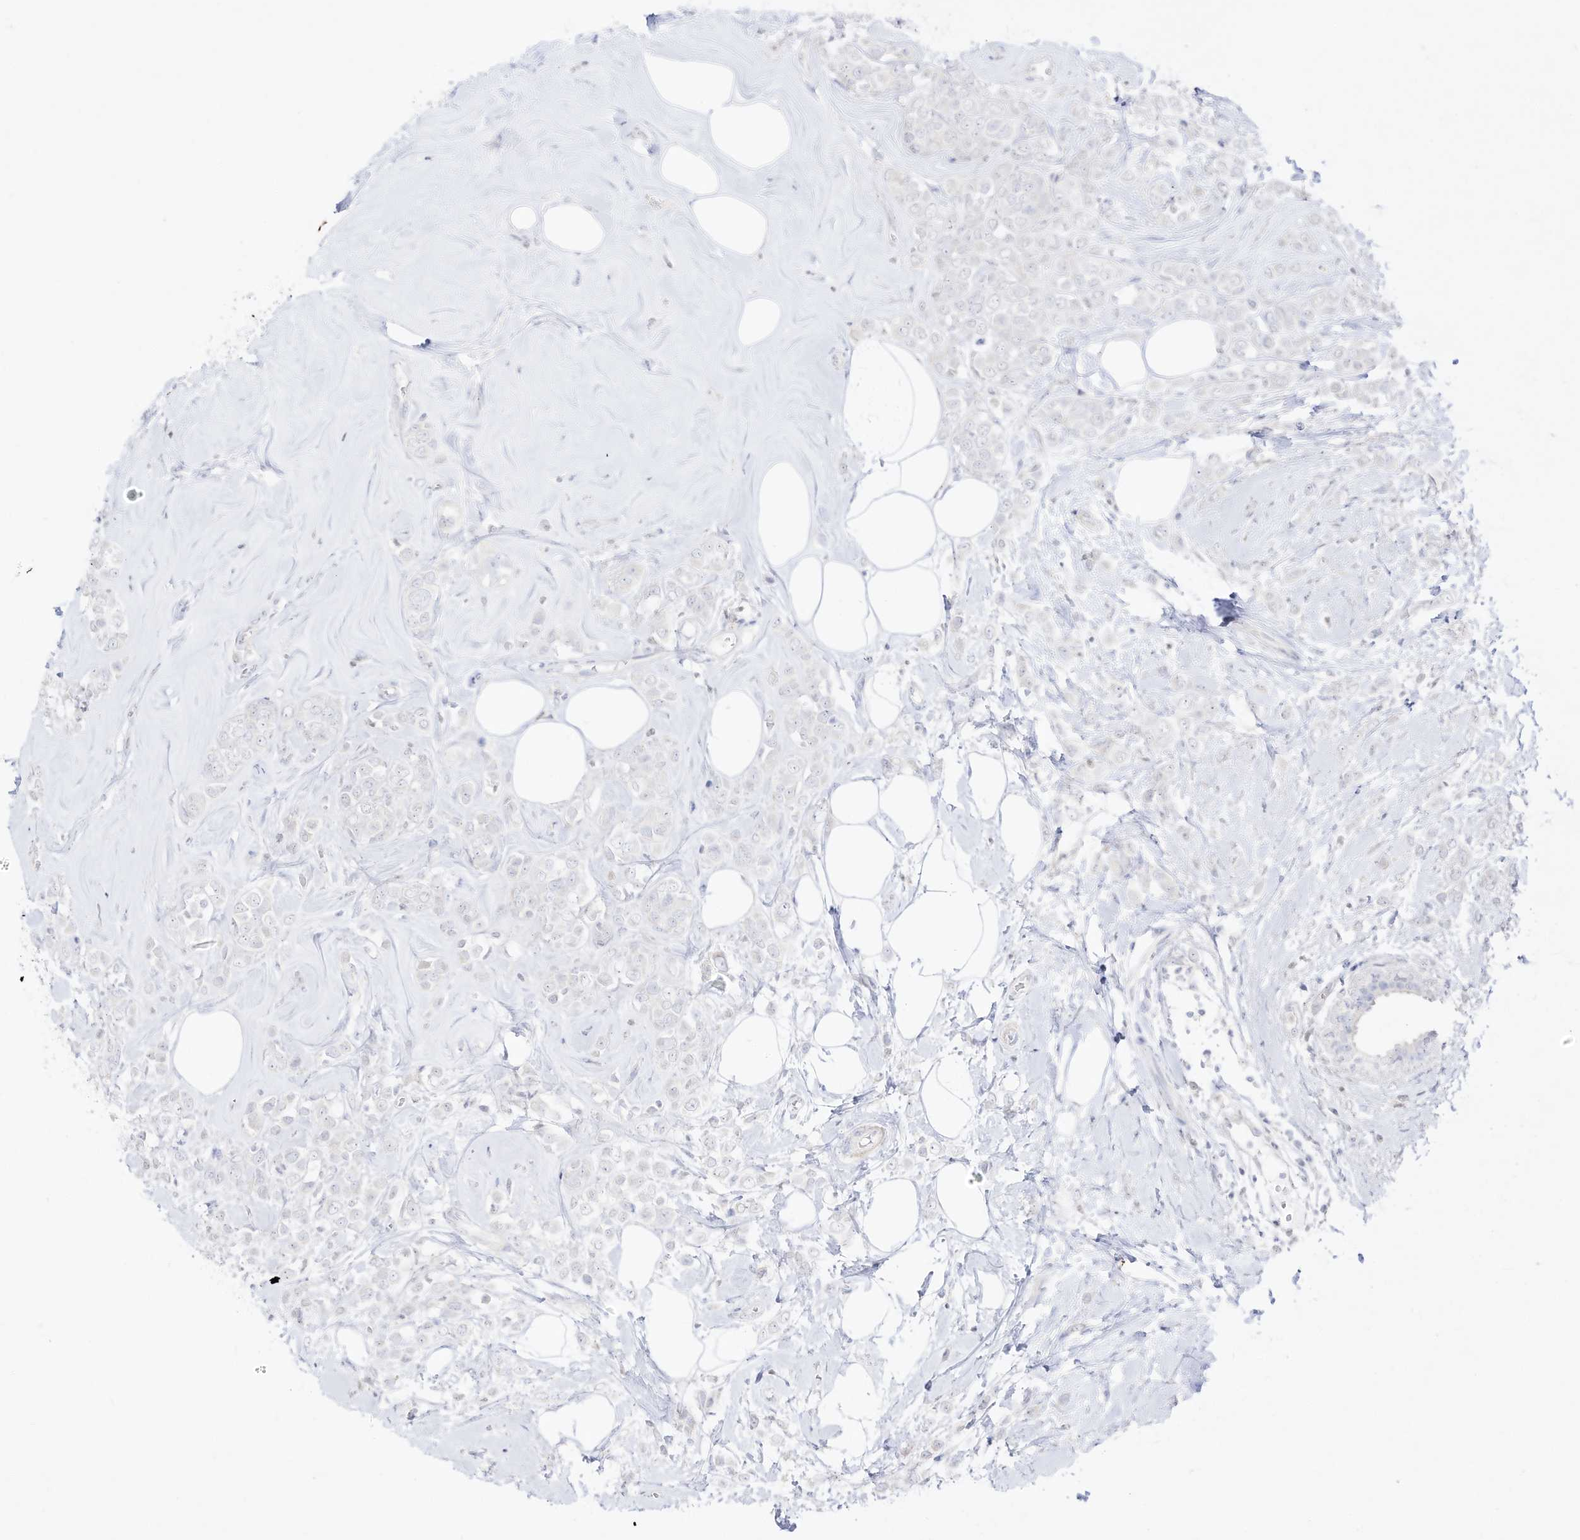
{"staining": {"intensity": "negative", "quantity": "none", "location": "none"}, "tissue": "breast cancer", "cell_type": "Tumor cells", "image_type": "cancer", "snomed": [{"axis": "morphology", "description": "Lobular carcinoma"}, {"axis": "topography", "description": "Breast"}], "caption": "This image is of breast cancer (lobular carcinoma) stained with IHC to label a protein in brown with the nuclei are counter-stained blue. There is no staining in tumor cells.", "gene": "DMKN", "patient": {"sex": "female", "age": 47}}